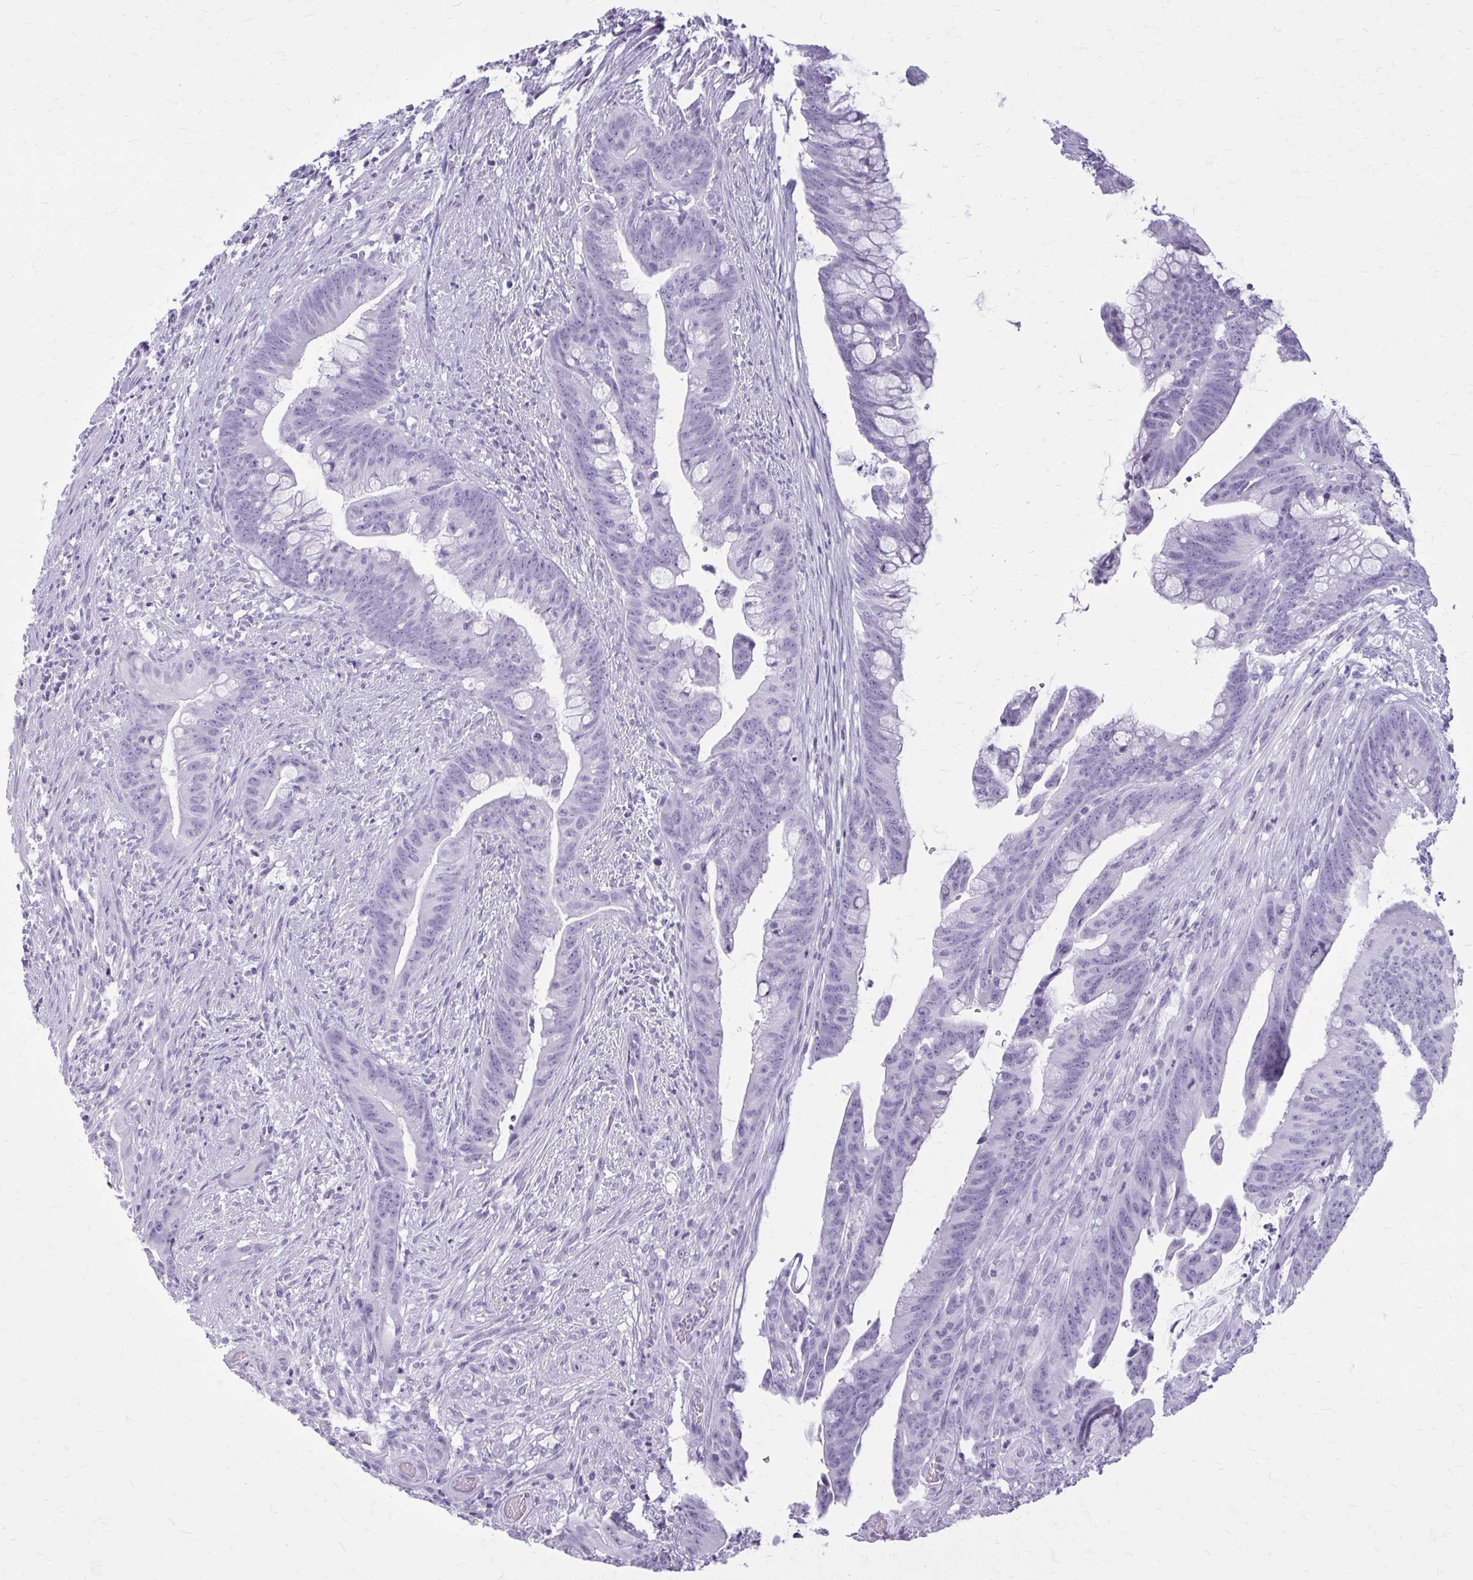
{"staining": {"intensity": "negative", "quantity": "none", "location": "none"}, "tissue": "colorectal cancer", "cell_type": "Tumor cells", "image_type": "cancer", "snomed": [{"axis": "morphology", "description": "Adenocarcinoma, NOS"}, {"axis": "topography", "description": "Colon"}], "caption": "A photomicrograph of adenocarcinoma (colorectal) stained for a protein demonstrates no brown staining in tumor cells.", "gene": "KRT5", "patient": {"sex": "male", "age": 62}}